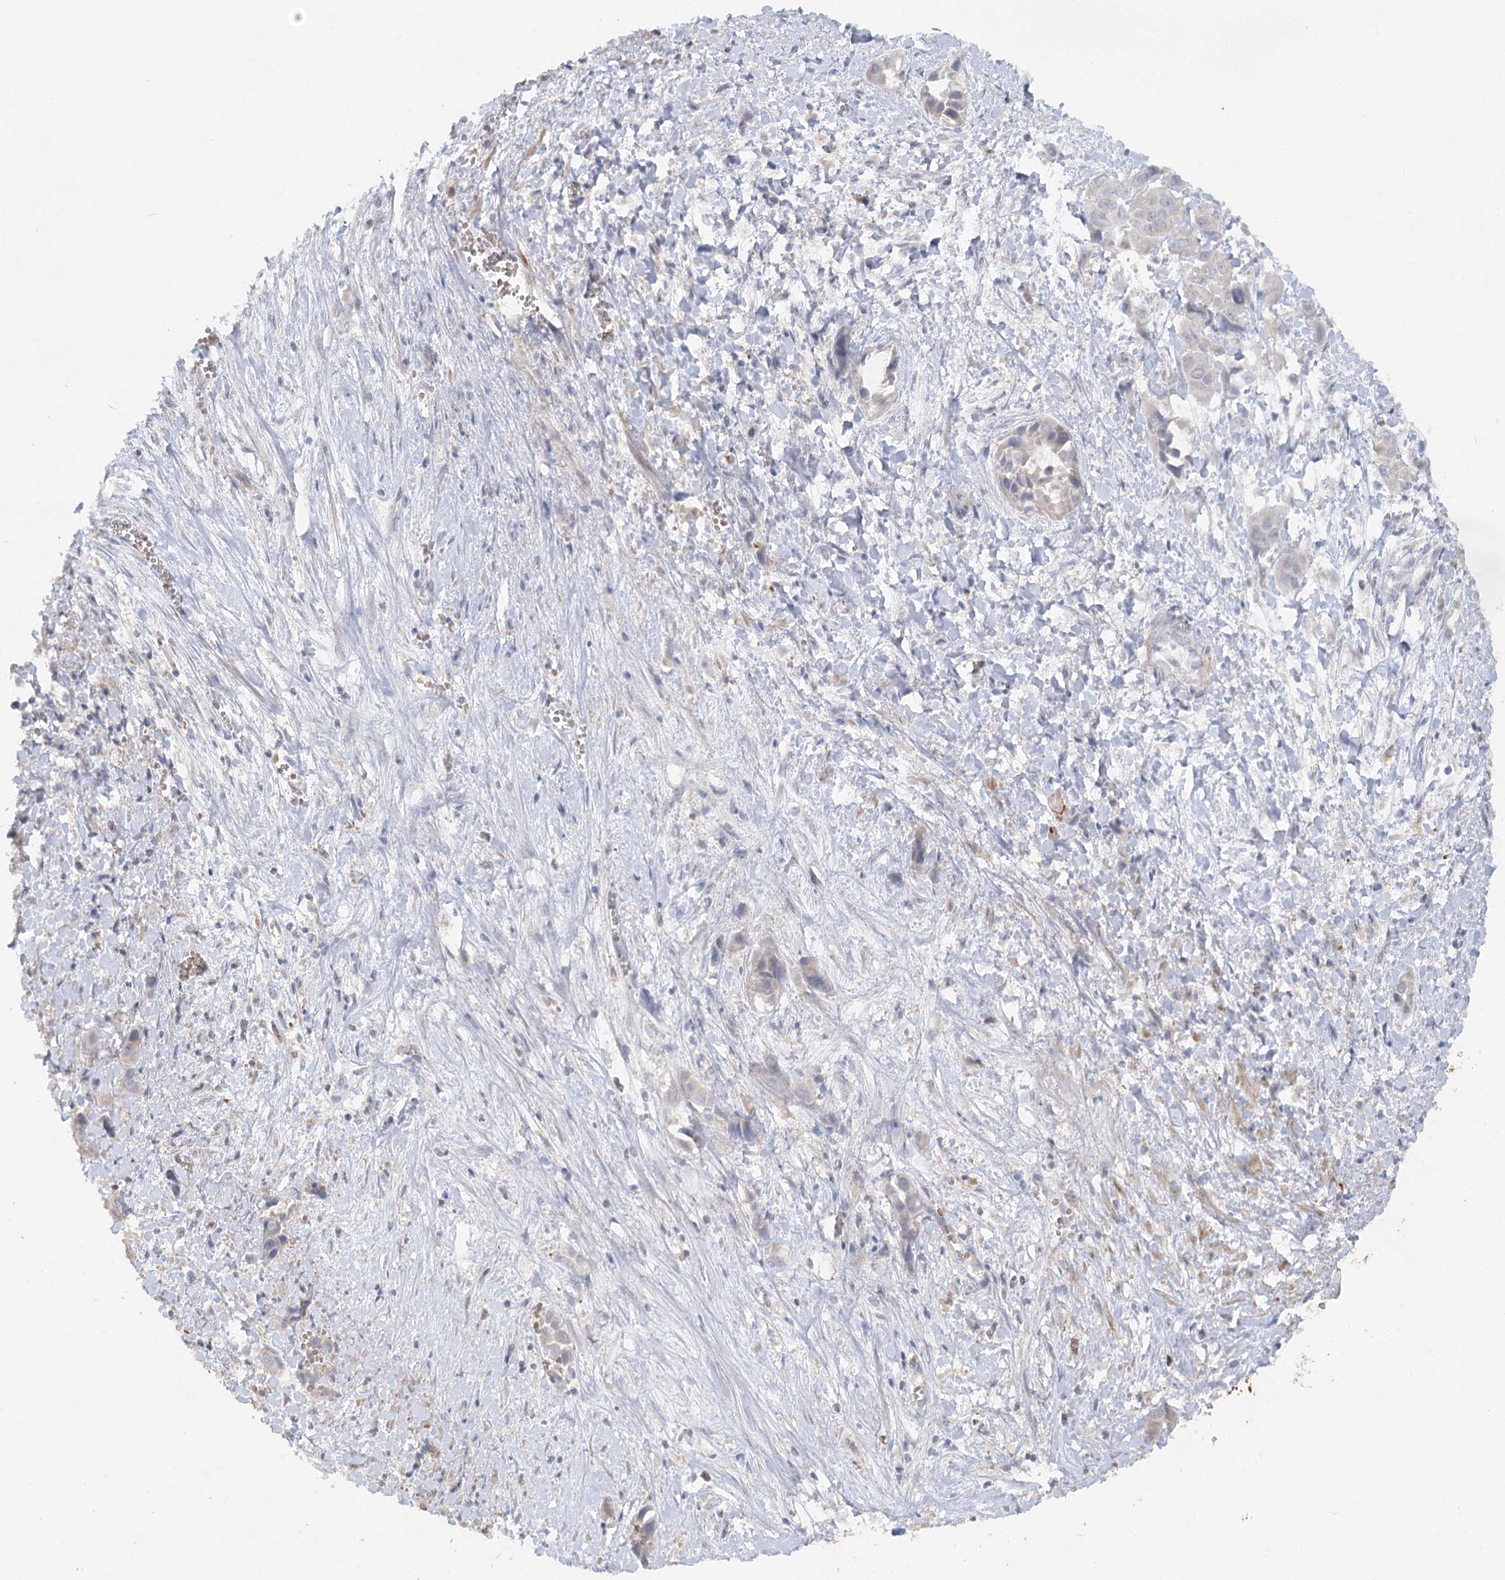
{"staining": {"intensity": "negative", "quantity": "none", "location": "none"}, "tissue": "liver cancer", "cell_type": "Tumor cells", "image_type": "cancer", "snomed": [{"axis": "morphology", "description": "Cholangiocarcinoma"}, {"axis": "topography", "description": "Liver"}], "caption": "An immunohistochemistry (IHC) micrograph of liver cancer (cholangiocarcinoma) is shown. There is no staining in tumor cells of liver cancer (cholangiocarcinoma). Brightfield microscopy of IHC stained with DAB (brown) and hematoxylin (blue), captured at high magnification.", "gene": "TRAF3IP1", "patient": {"sex": "female", "age": 52}}